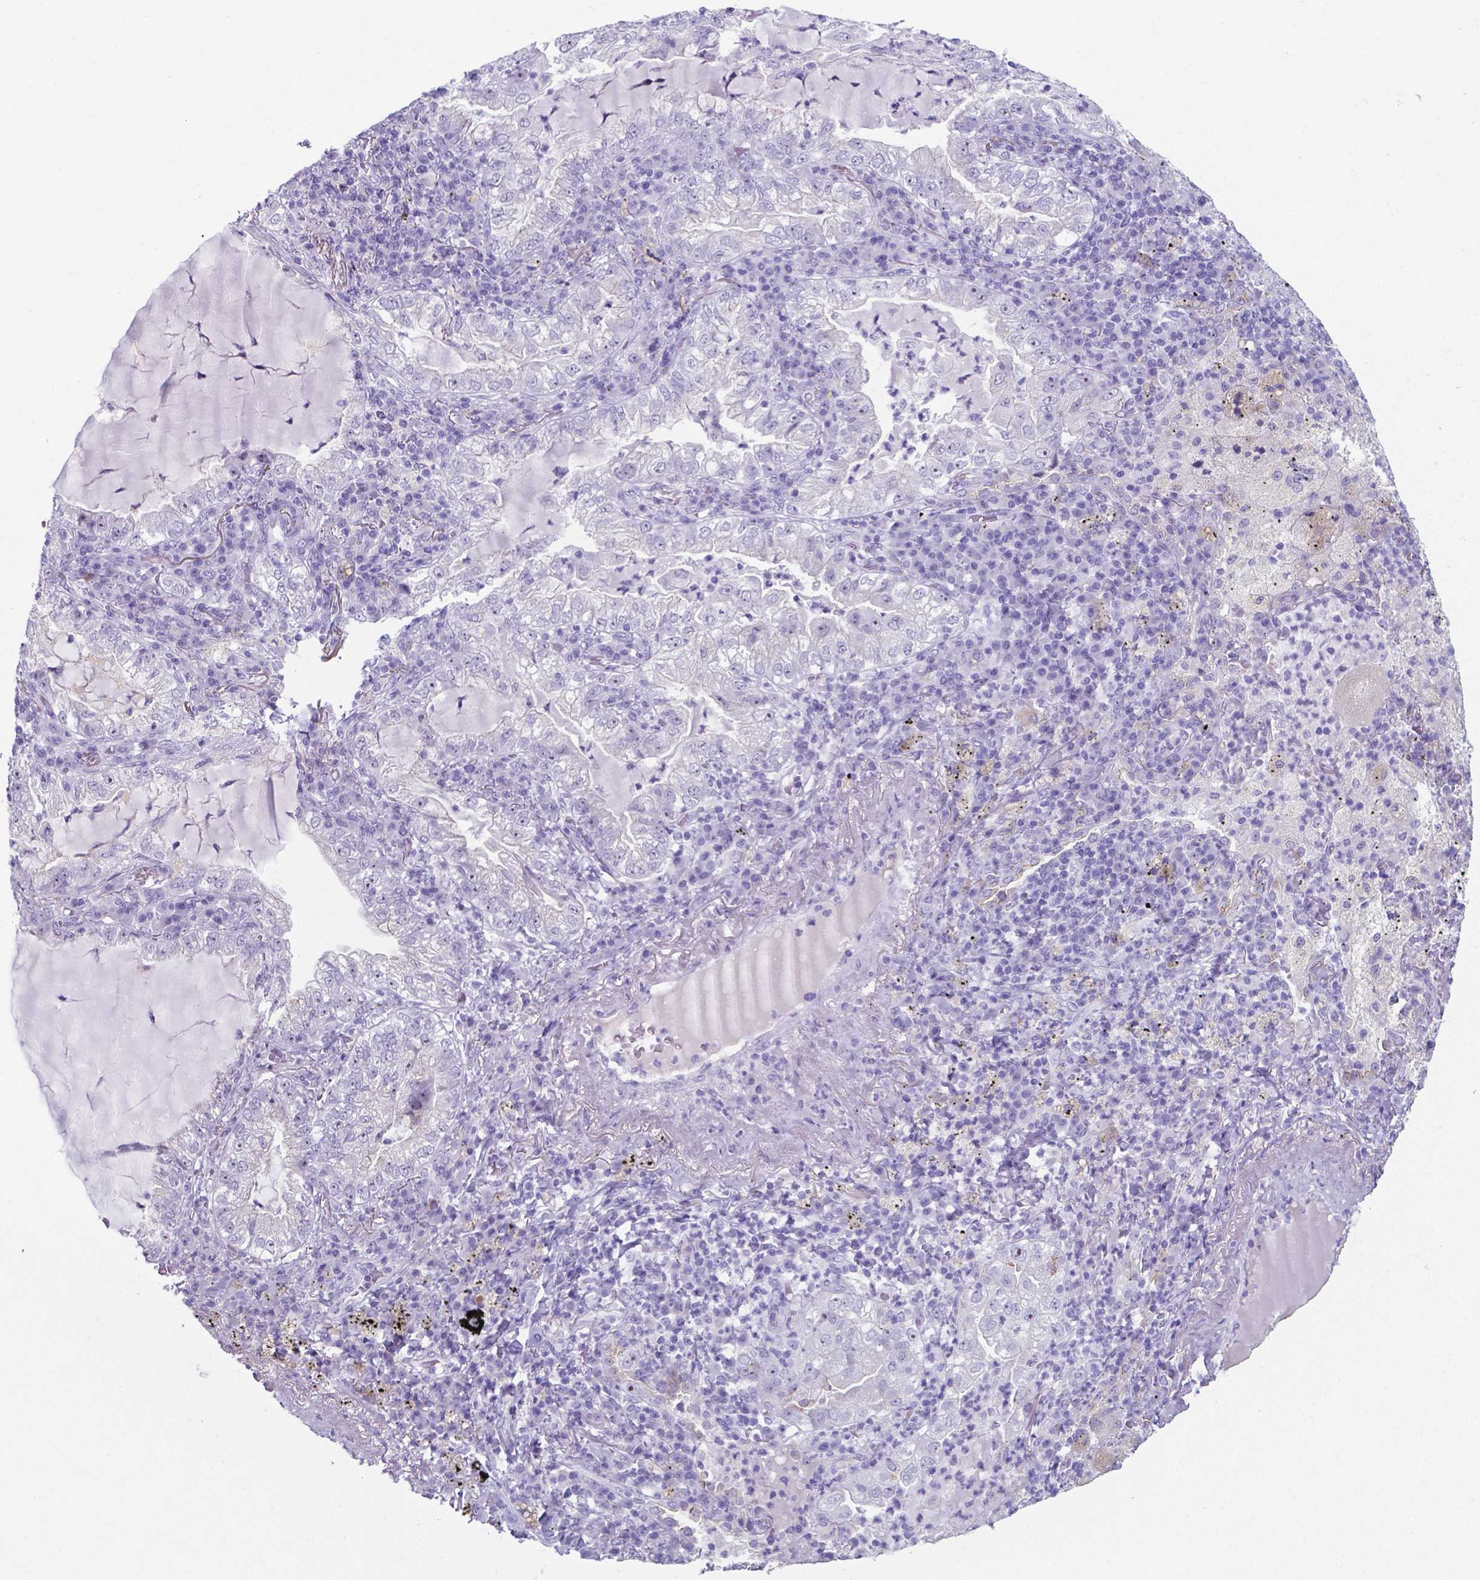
{"staining": {"intensity": "negative", "quantity": "none", "location": "none"}, "tissue": "lung cancer", "cell_type": "Tumor cells", "image_type": "cancer", "snomed": [{"axis": "morphology", "description": "Adenocarcinoma, NOS"}, {"axis": "topography", "description": "Lung"}], "caption": "This is an immunohistochemistry image of lung cancer. There is no positivity in tumor cells.", "gene": "AP5B1", "patient": {"sex": "female", "age": 73}}